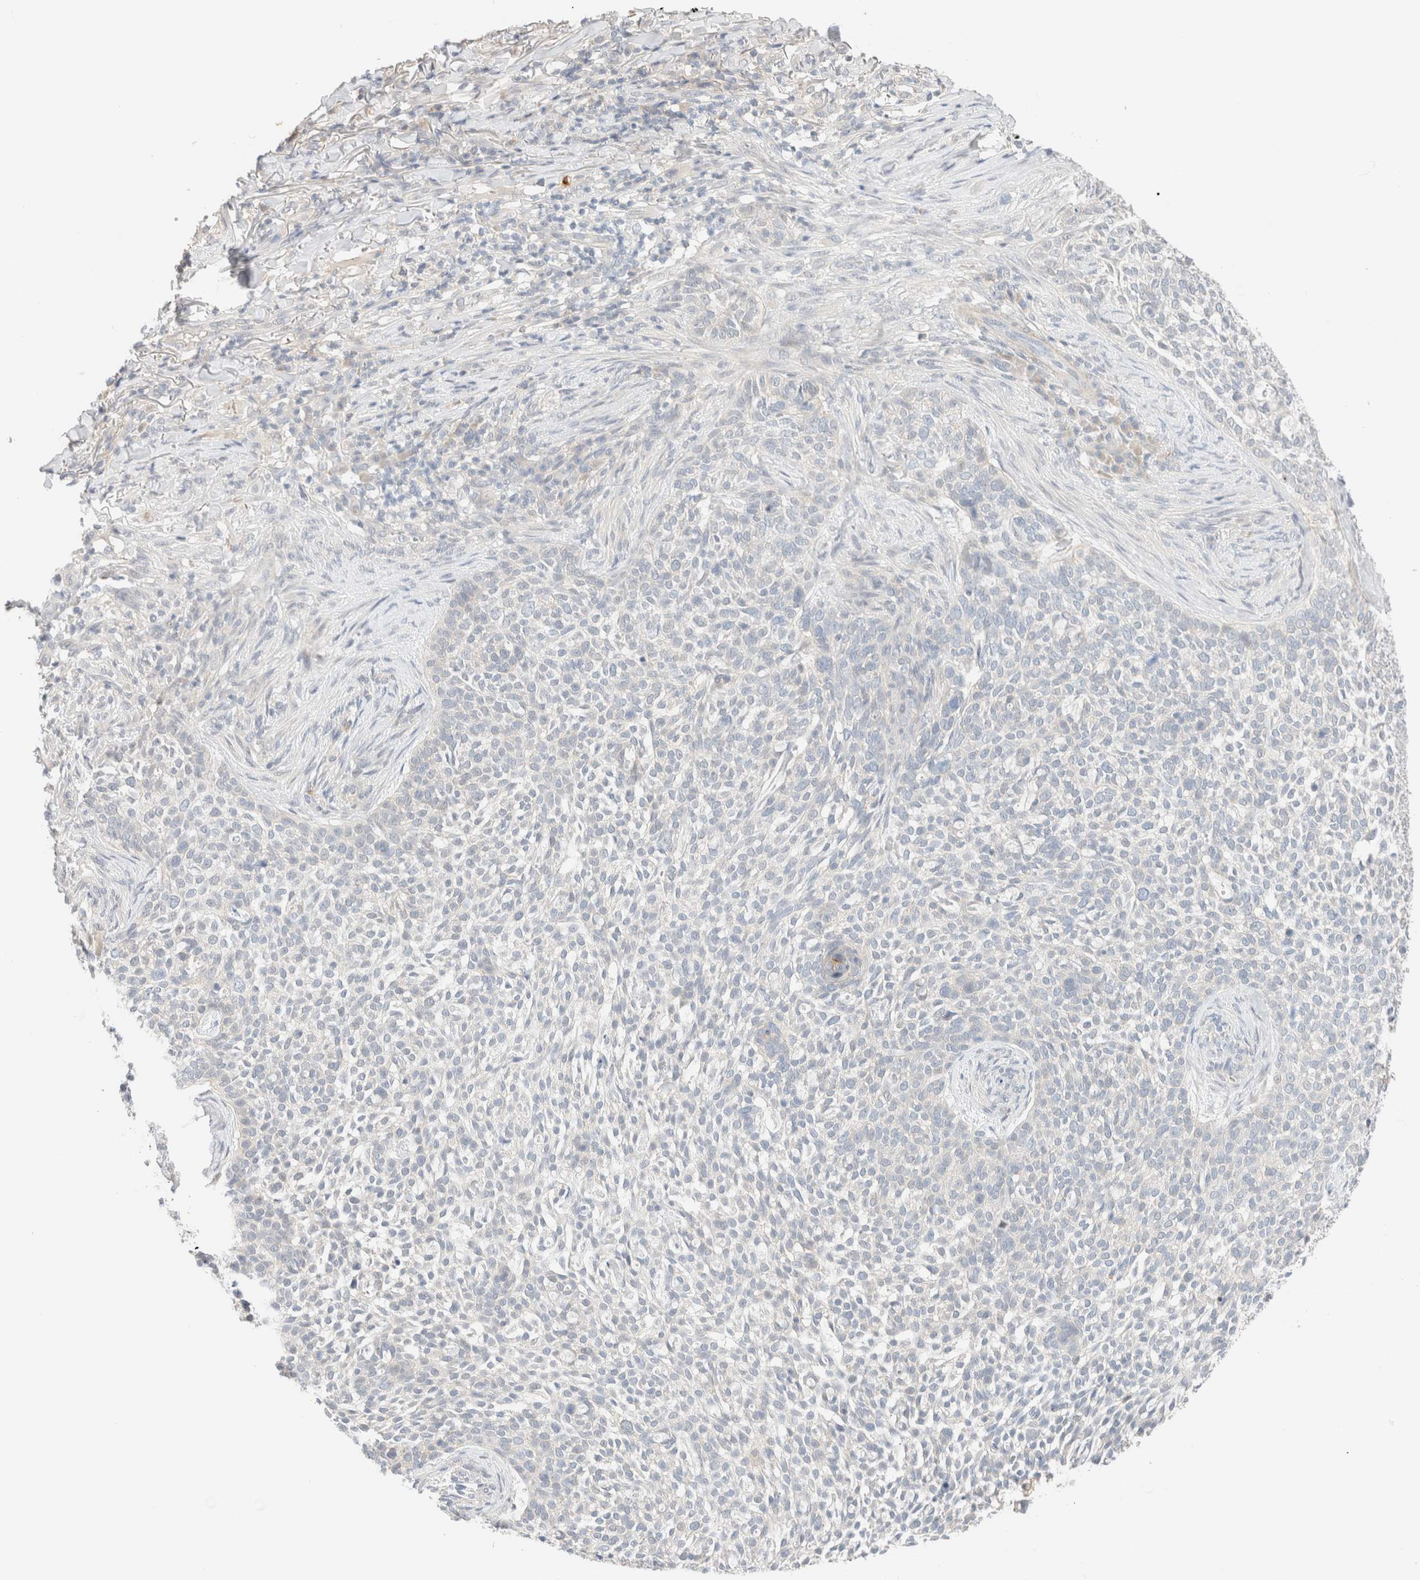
{"staining": {"intensity": "negative", "quantity": "none", "location": "none"}, "tissue": "skin cancer", "cell_type": "Tumor cells", "image_type": "cancer", "snomed": [{"axis": "morphology", "description": "Basal cell carcinoma"}, {"axis": "topography", "description": "Skin"}], "caption": "A high-resolution micrograph shows immunohistochemistry (IHC) staining of skin basal cell carcinoma, which exhibits no significant expression in tumor cells. (DAB (3,3'-diaminobenzidine) IHC visualized using brightfield microscopy, high magnification).", "gene": "SGSM2", "patient": {"sex": "female", "age": 64}}